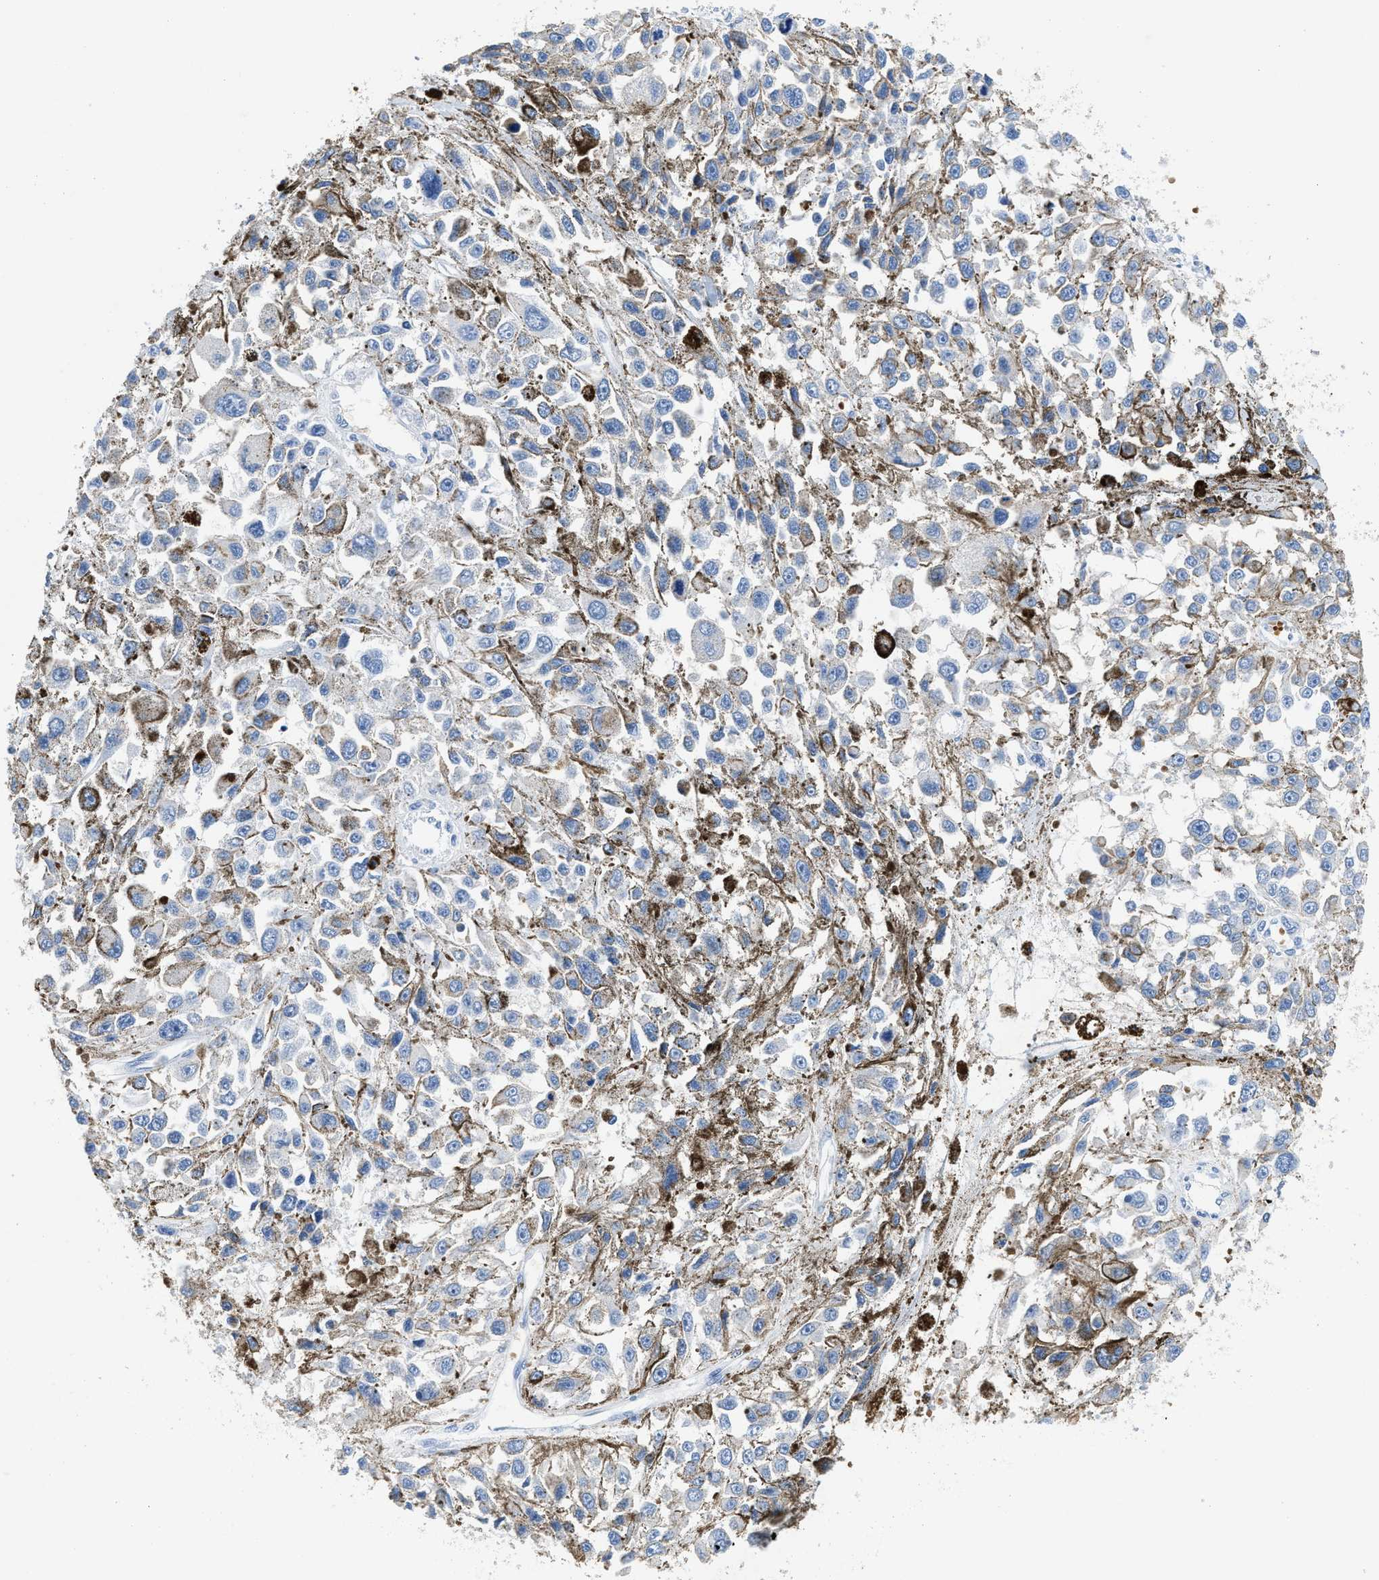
{"staining": {"intensity": "negative", "quantity": "none", "location": "none"}, "tissue": "melanoma", "cell_type": "Tumor cells", "image_type": "cancer", "snomed": [{"axis": "morphology", "description": "Malignant melanoma, Metastatic site"}, {"axis": "topography", "description": "Lymph node"}], "caption": "A high-resolution micrograph shows immunohistochemistry staining of melanoma, which displays no significant staining in tumor cells.", "gene": "BPGM", "patient": {"sex": "male", "age": 59}}